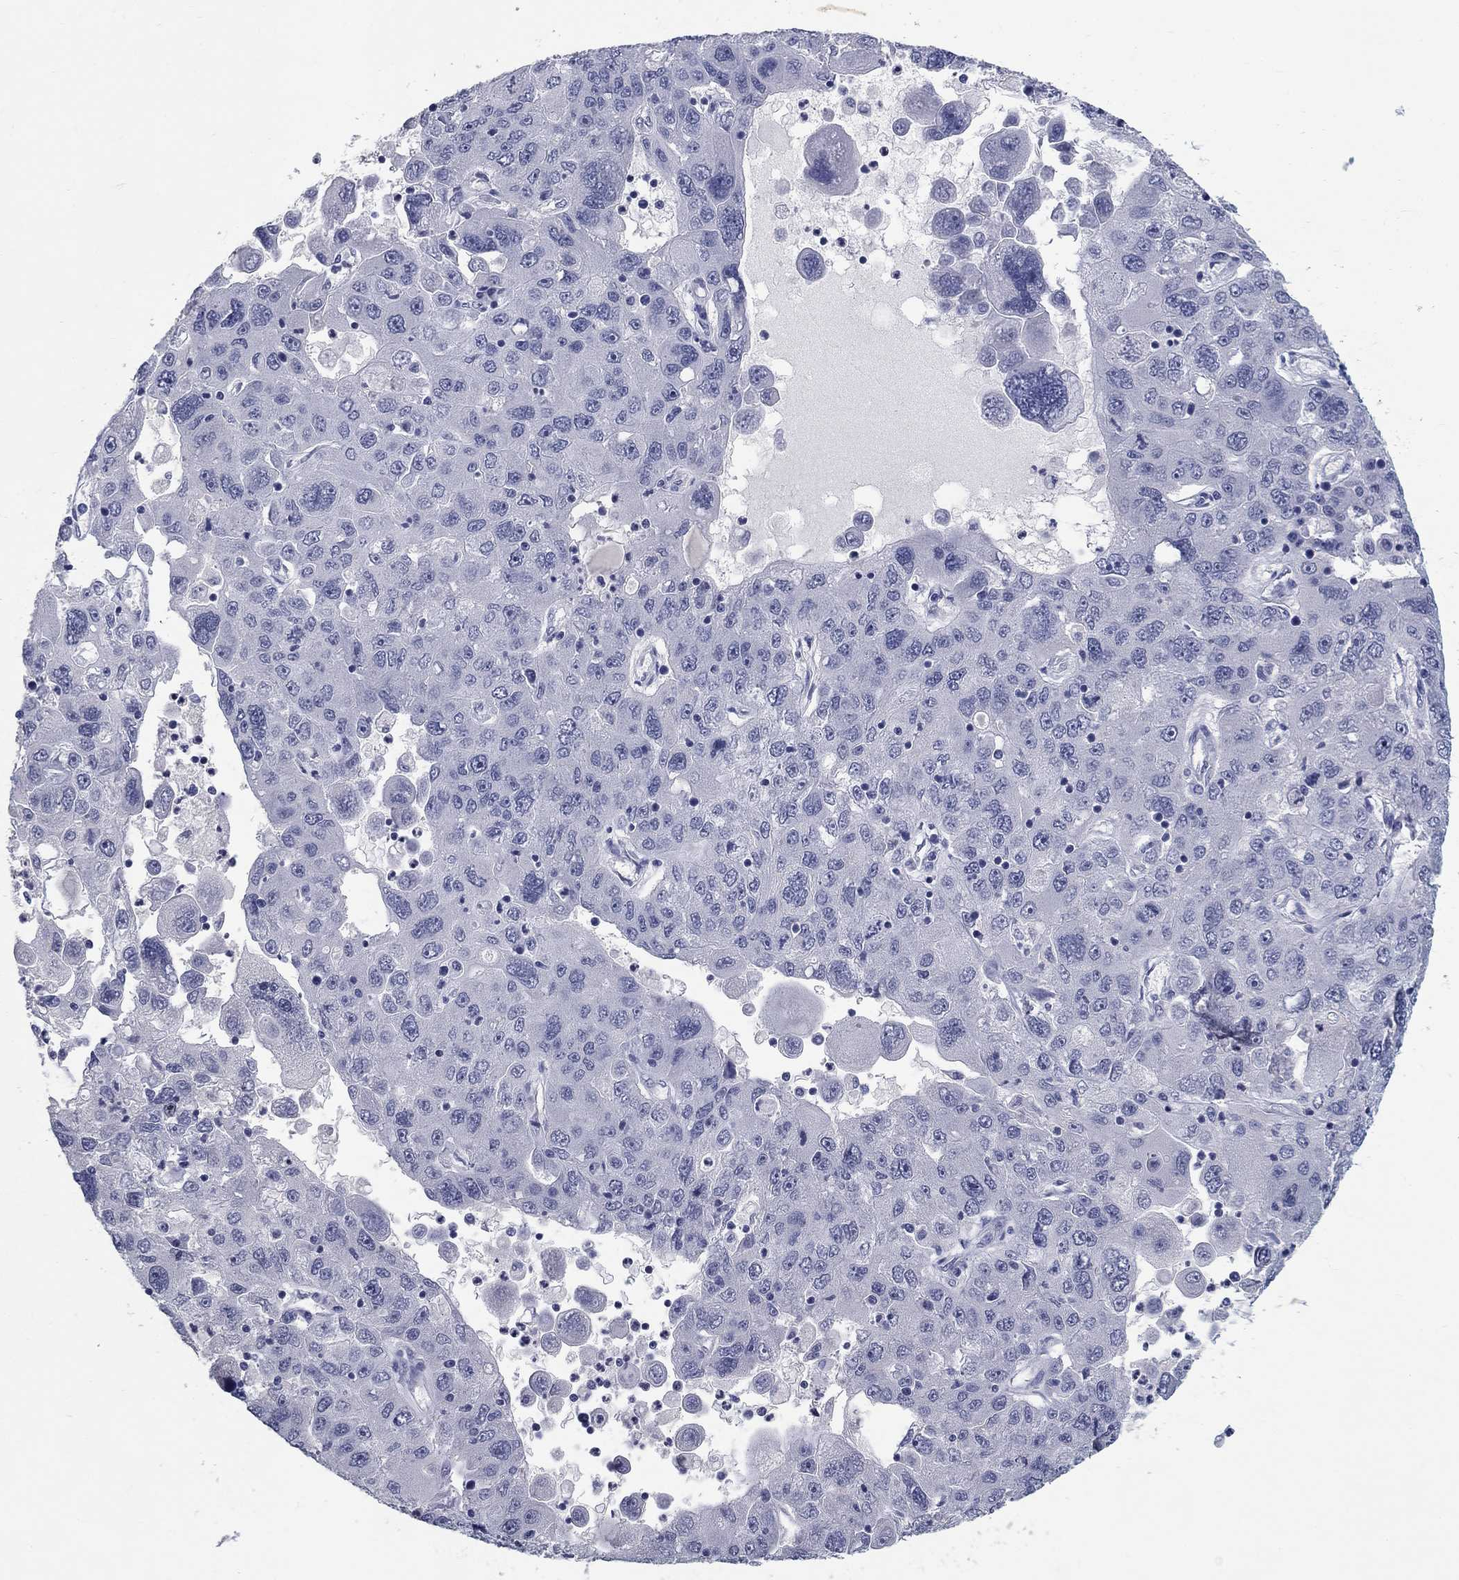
{"staining": {"intensity": "negative", "quantity": "none", "location": "none"}, "tissue": "stomach cancer", "cell_type": "Tumor cells", "image_type": "cancer", "snomed": [{"axis": "morphology", "description": "Adenocarcinoma, NOS"}, {"axis": "topography", "description": "Stomach"}], "caption": "Immunohistochemical staining of human stomach adenocarcinoma demonstrates no significant staining in tumor cells.", "gene": "ELAVL4", "patient": {"sex": "male", "age": 56}}